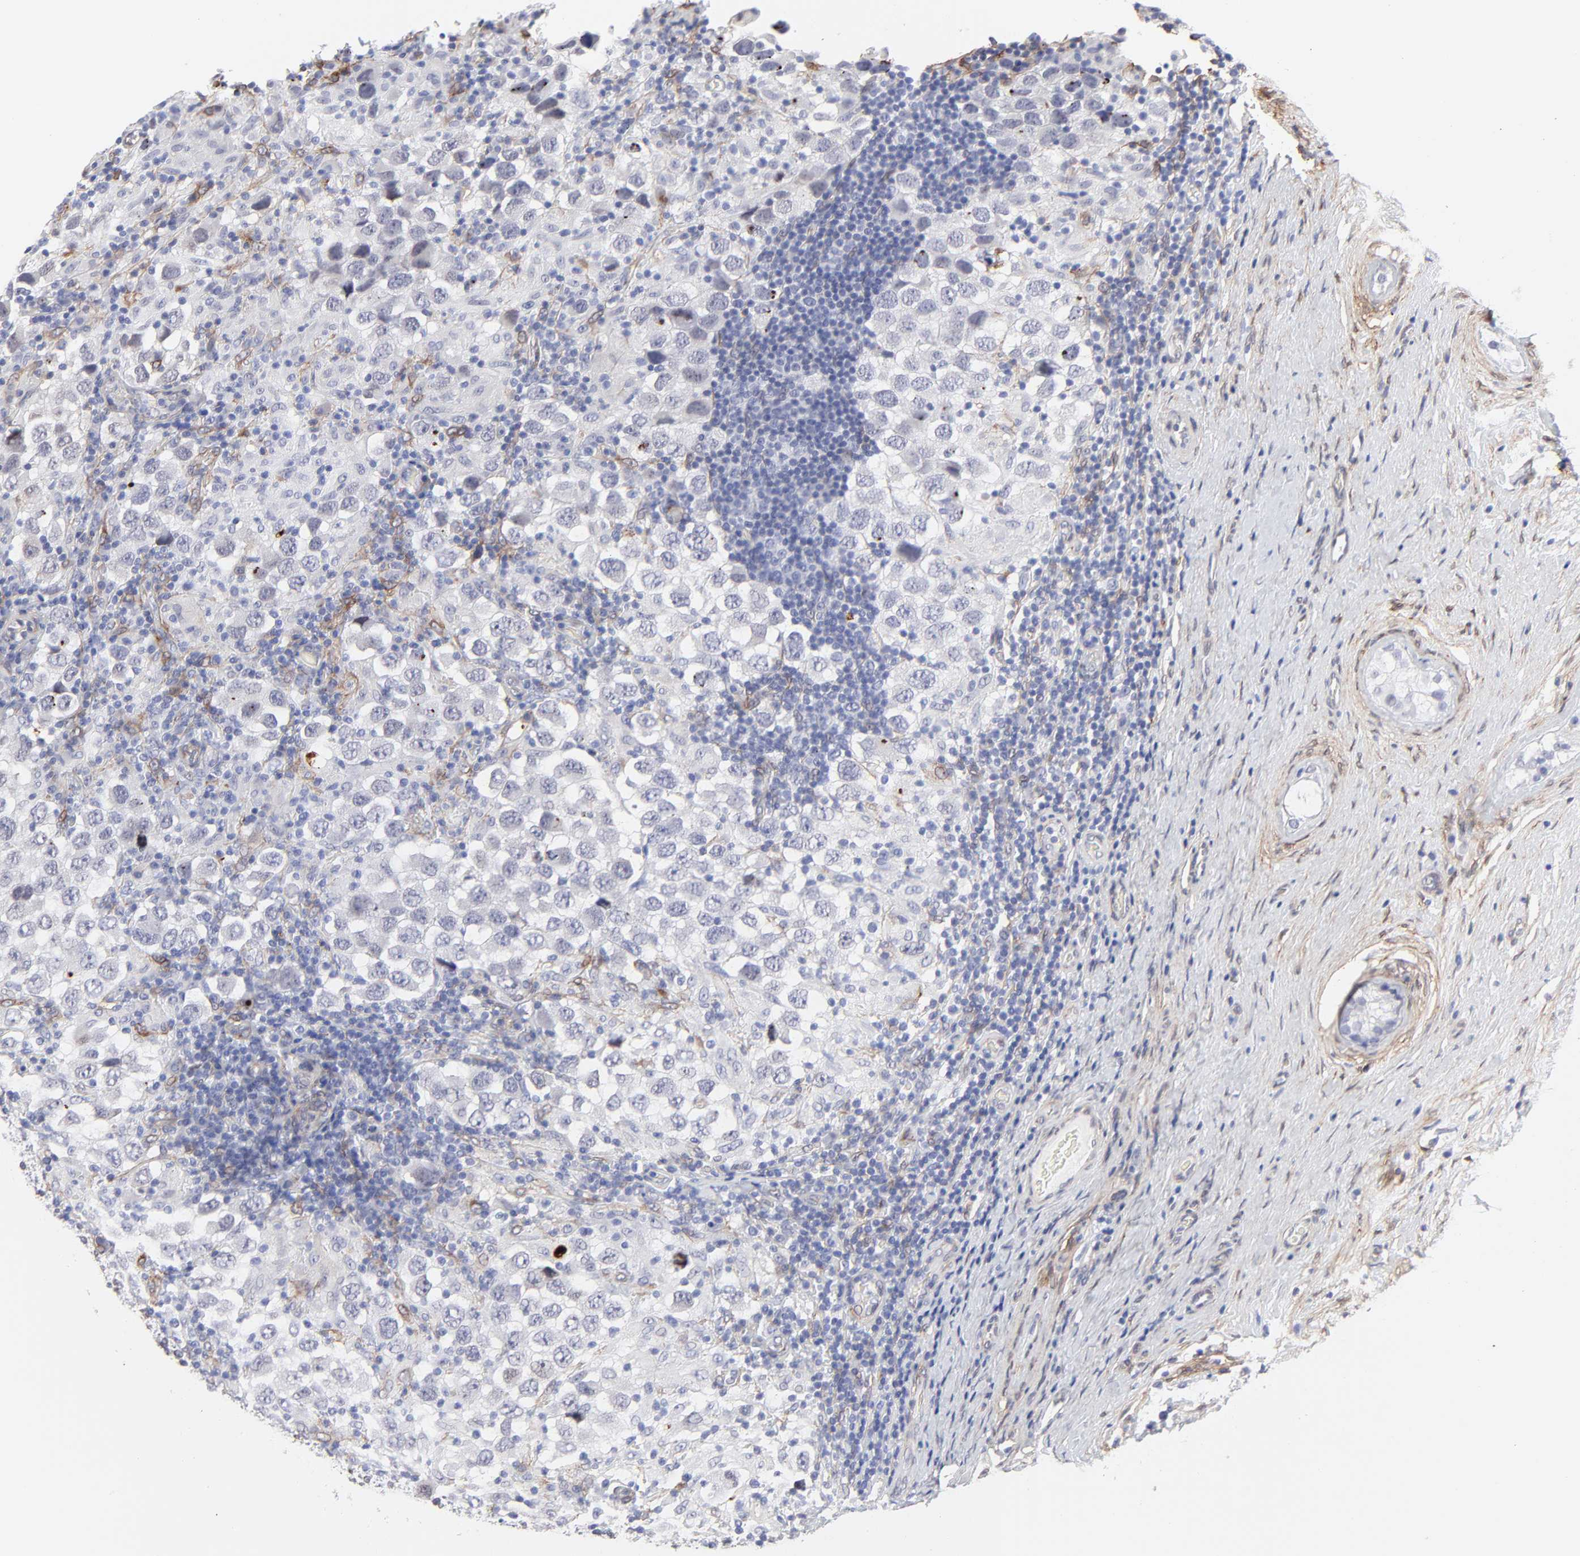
{"staining": {"intensity": "strong", "quantity": "<25%", "location": "nuclear"}, "tissue": "testis cancer", "cell_type": "Tumor cells", "image_type": "cancer", "snomed": [{"axis": "morphology", "description": "Carcinoma, Embryonal, NOS"}, {"axis": "topography", "description": "Testis"}], "caption": "A high-resolution photomicrograph shows immunohistochemistry (IHC) staining of testis embryonal carcinoma, which displays strong nuclear staining in about <25% of tumor cells.", "gene": "PDGFRB", "patient": {"sex": "male", "age": 21}}